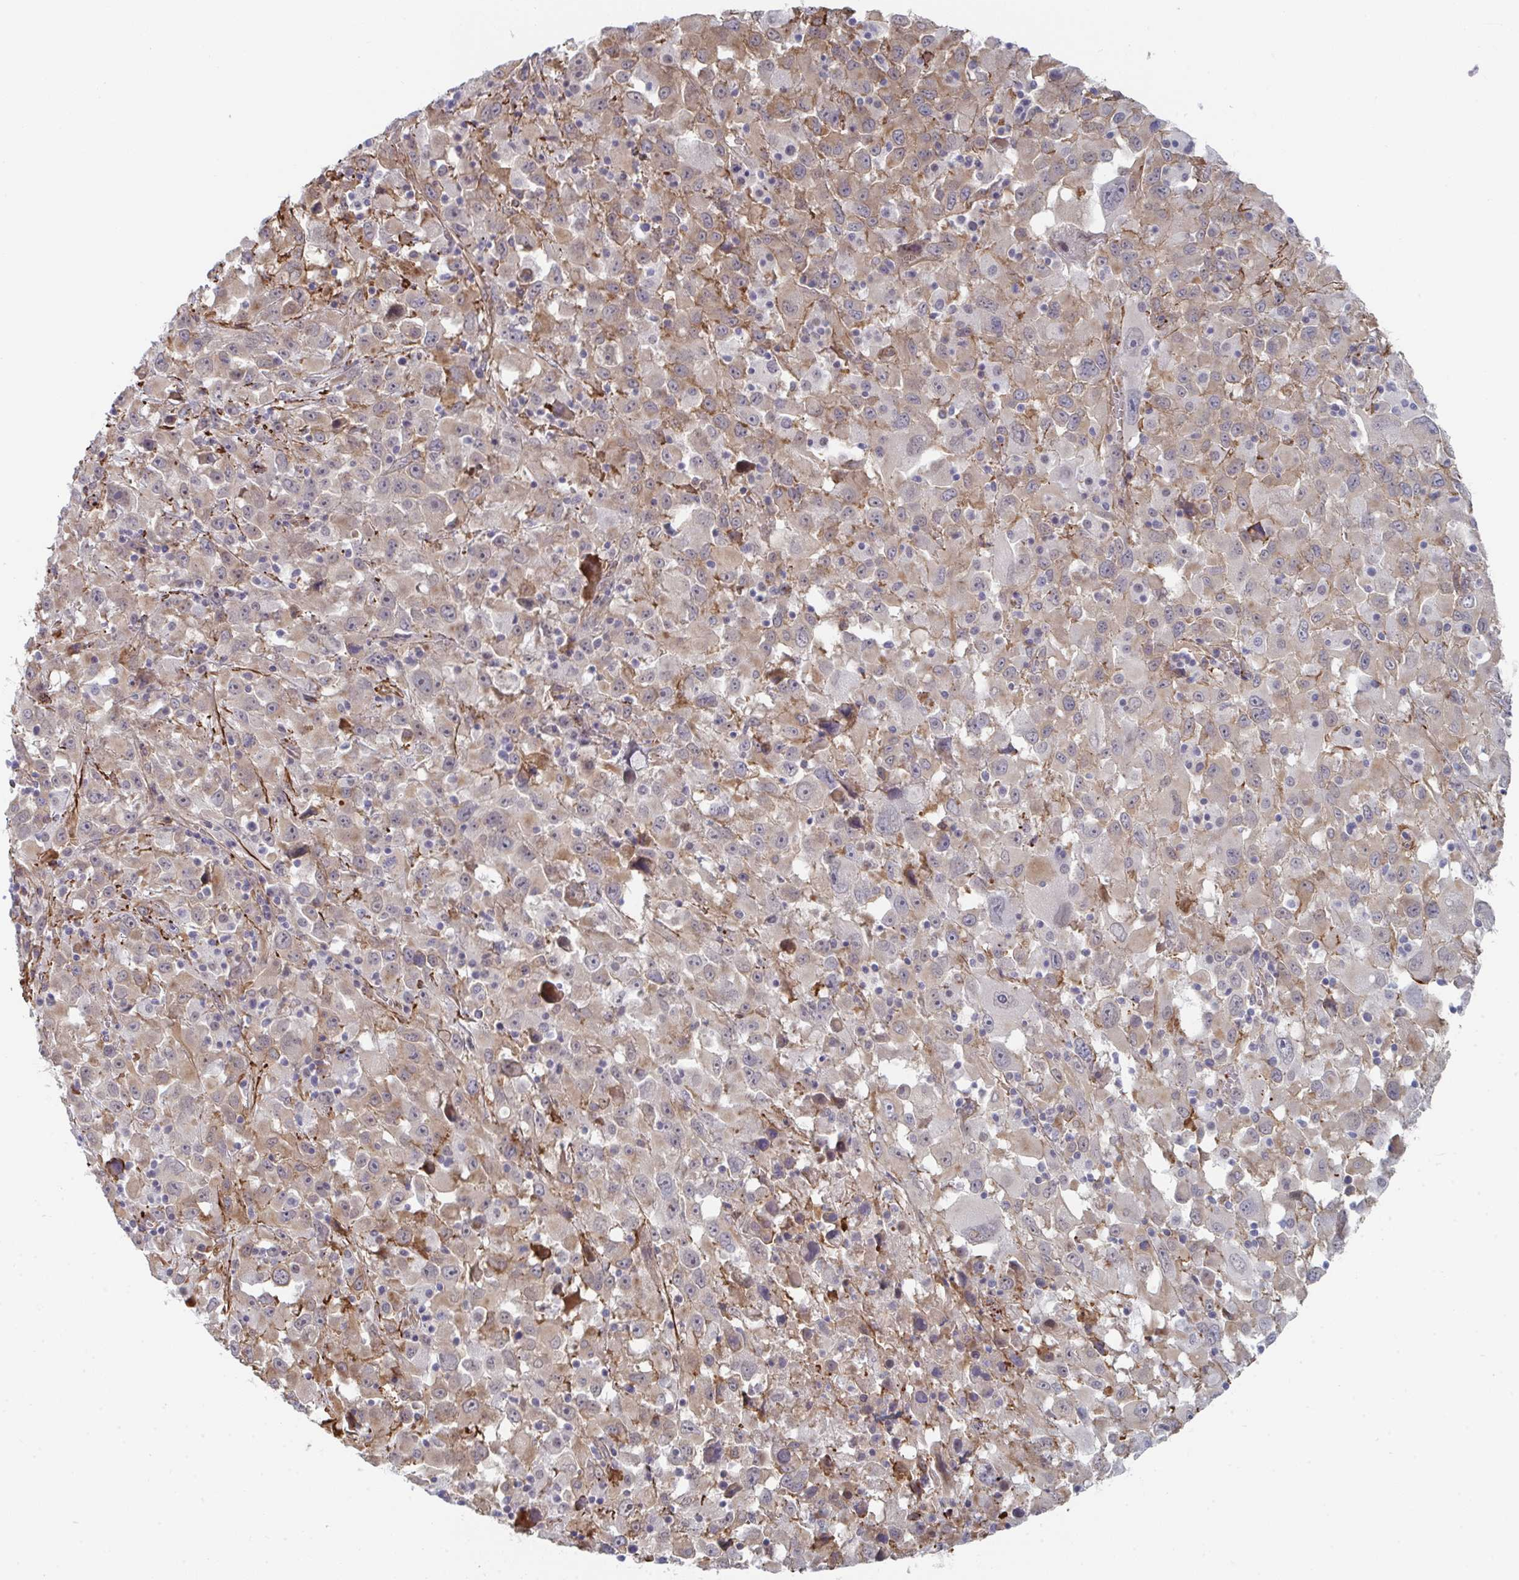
{"staining": {"intensity": "moderate", "quantity": "25%-75%", "location": "cytoplasmic/membranous"}, "tissue": "melanoma", "cell_type": "Tumor cells", "image_type": "cancer", "snomed": [{"axis": "morphology", "description": "Malignant melanoma, Metastatic site"}, {"axis": "topography", "description": "Soft tissue"}], "caption": "Protein positivity by immunohistochemistry shows moderate cytoplasmic/membranous positivity in approximately 25%-75% of tumor cells in melanoma.", "gene": "NEURL4", "patient": {"sex": "male", "age": 50}}